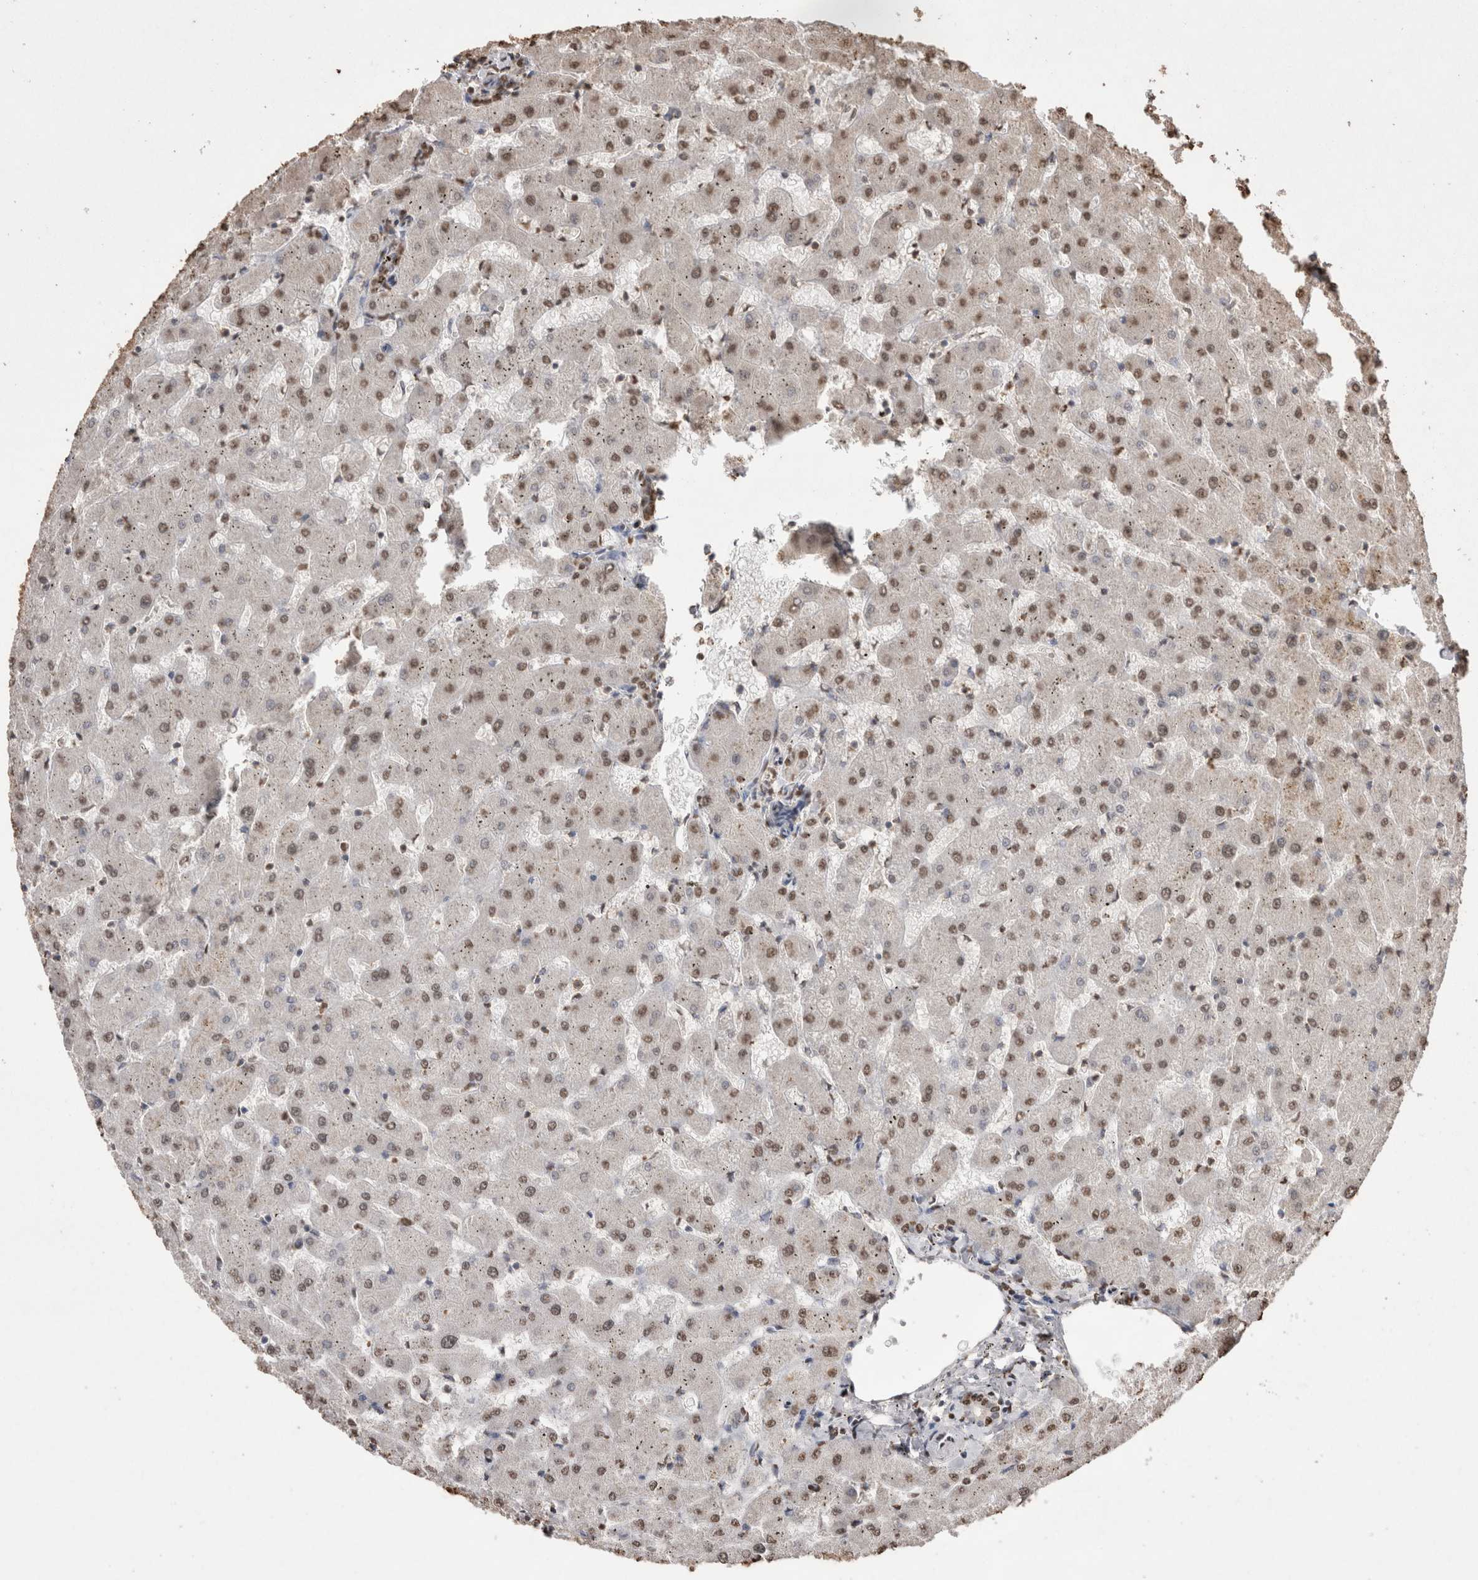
{"staining": {"intensity": "moderate", "quantity": ">75%", "location": "nuclear"}, "tissue": "liver", "cell_type": "Cholangiocytes", "image_type": "normal", "snomed": [{"axis": "morphology", "description": "Normal tissue, NOS"}, {"axis": "topography", "description": "Liver"}], "caption": "The immunohistochemical stain highlights moderate nuclear positivity in cholangiocytes of benign liver.", "gene": "POU5F1", "patient": {"sex": "female", "age": 63}}